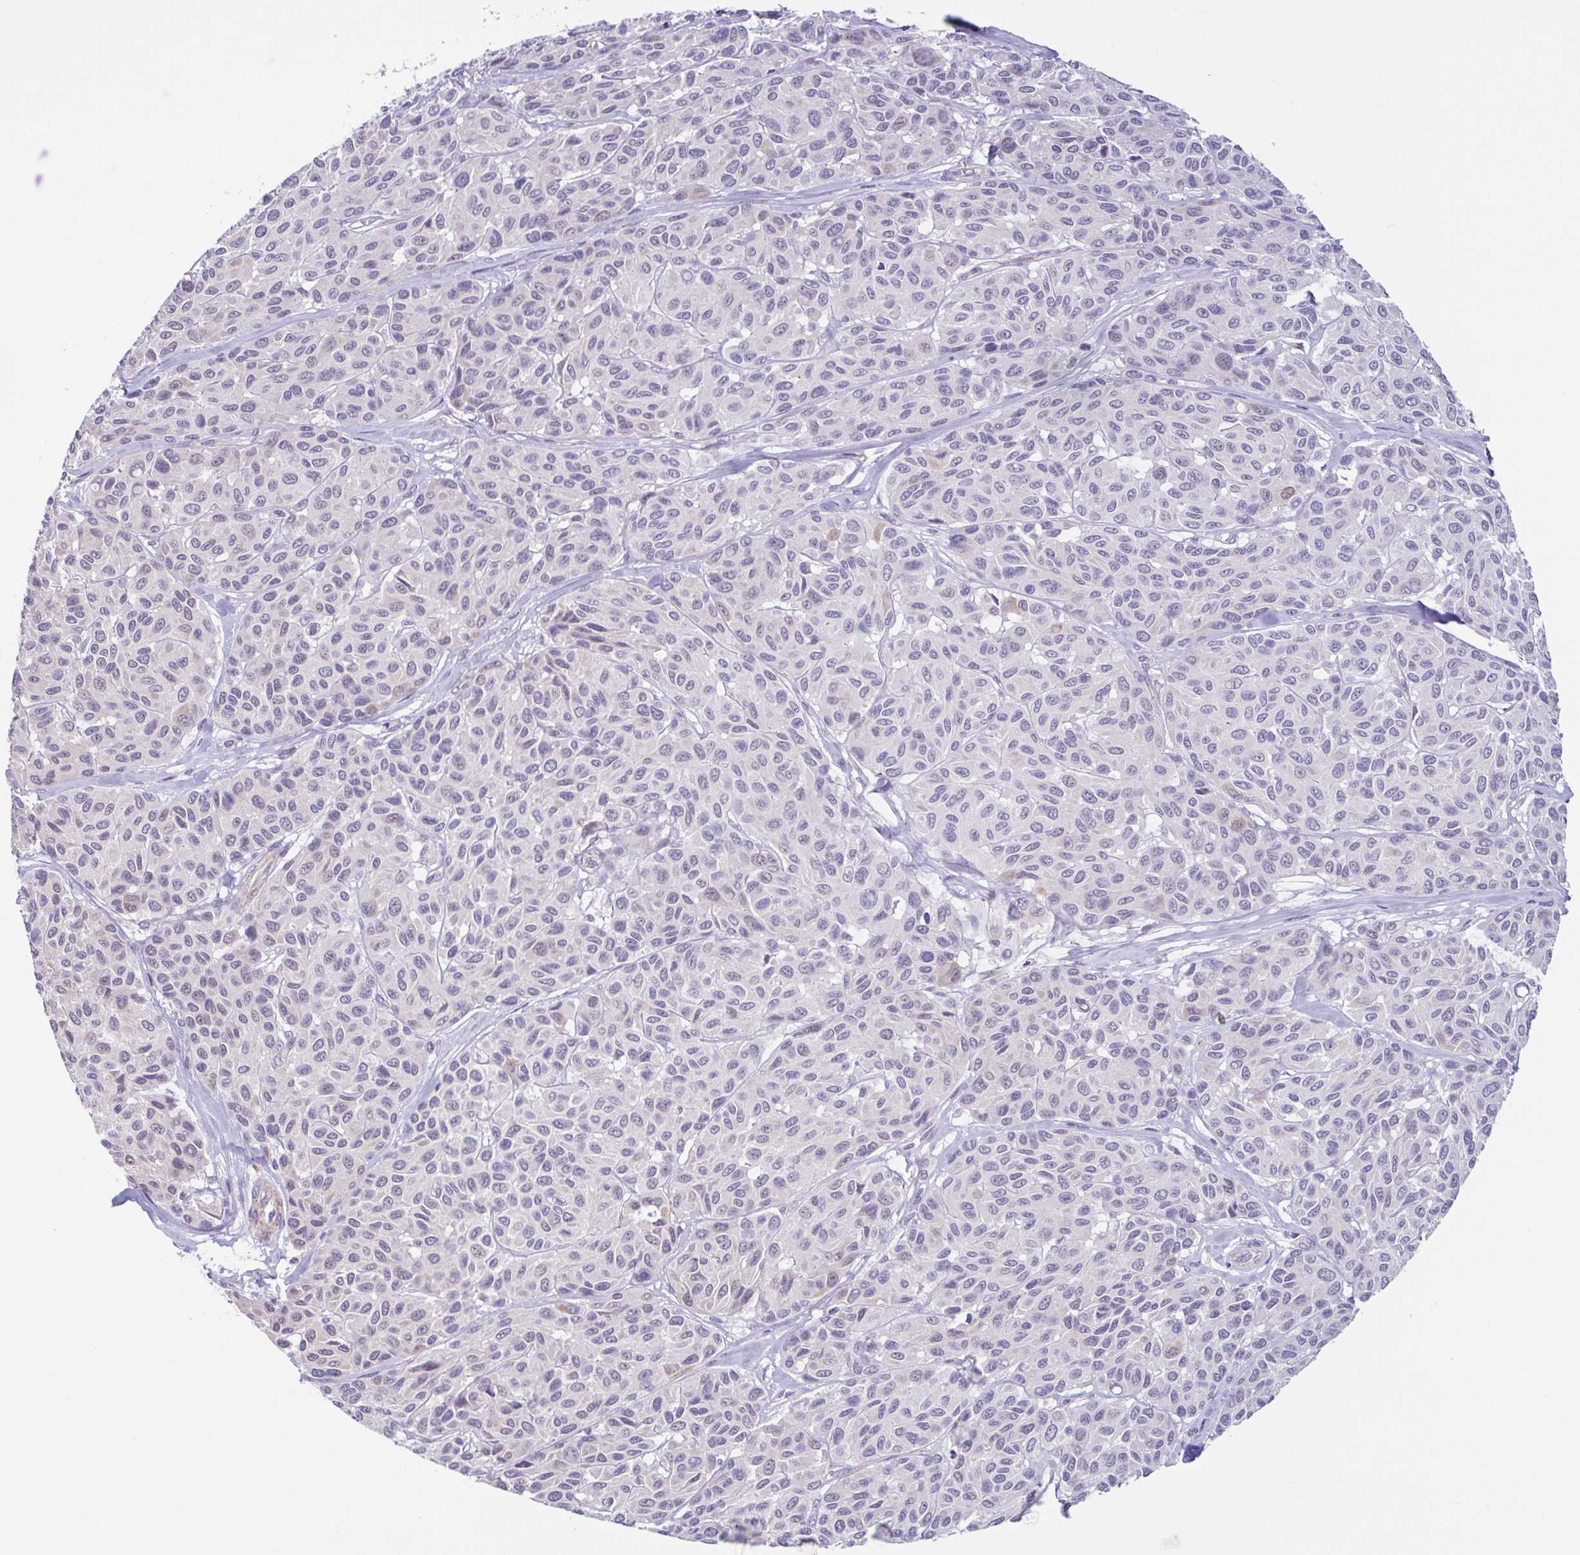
{"staining": {"intensity": "negative", "quantity": "none", "location": "none"}, "tissue": "melanoma", "cell_type": "Tumor cells", "image_type": "cancer", "snomed": [{"axis": "morphology", "description": "Malignant melanoma, NOS"}, {"axis": "topography", "description": "Skin"}], "caption": "Tumor cells show no significant positivity in malignant melanoma.", "gene": "NDUFS2", "patient": {"sex": "female", "age": 66}}